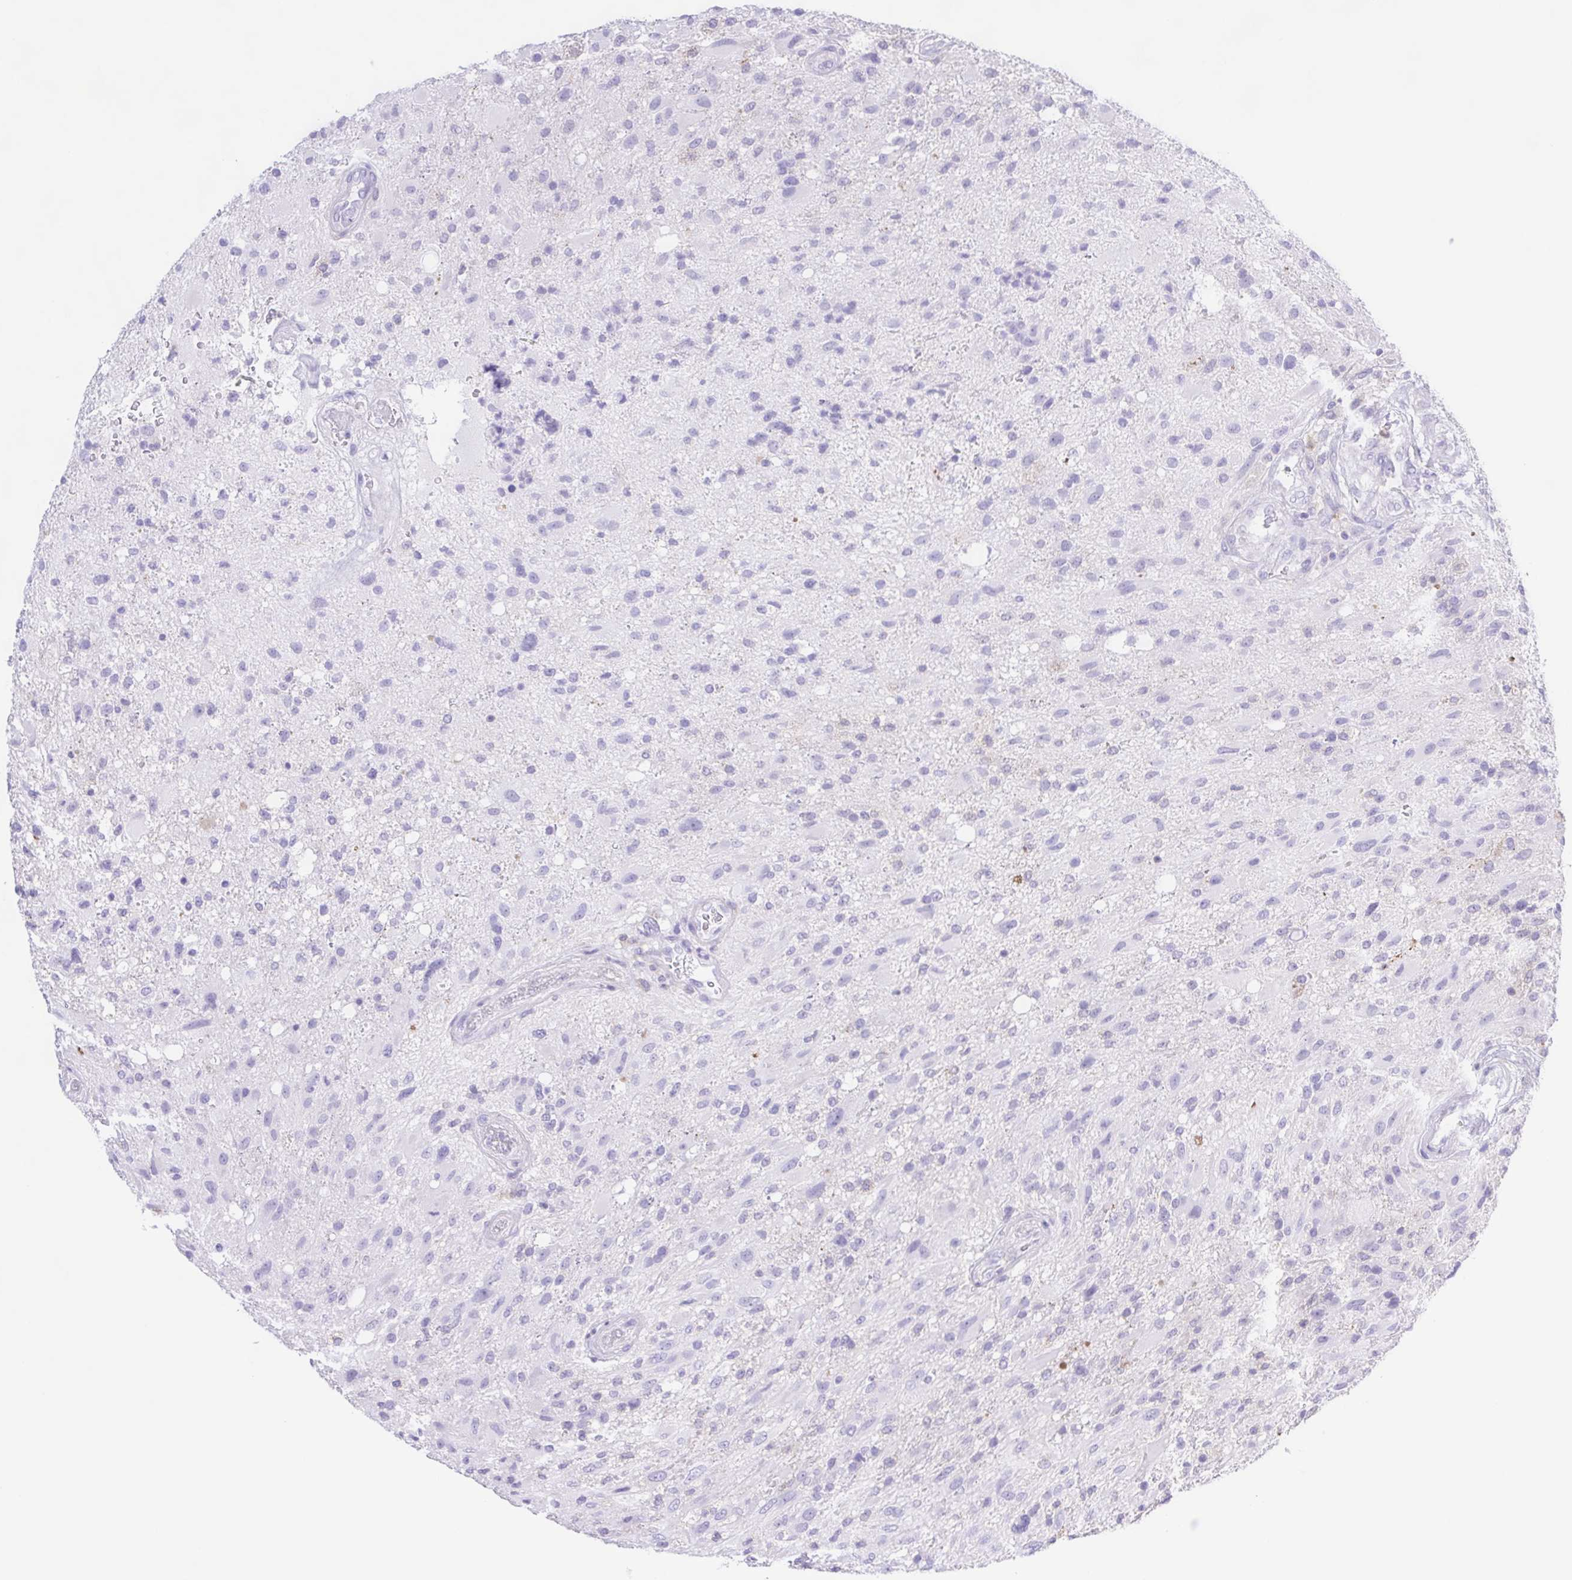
{"staining": {"intensity": "negative", "quantity": "none", "location": "none"}, "tissue": "glioma", "cell_type": "Tumor cells", "image_type": "cancer", "snomed": [{"axis": "morphology", "description": "Glioma, malignant, High grade"}, {"axis": "topography", "description": "Brain"}], "caption": "Tumor cells show no significant positivity in glioma.", "gene": "SYNPR", "patient": {"sex": "male", "age": 53}}